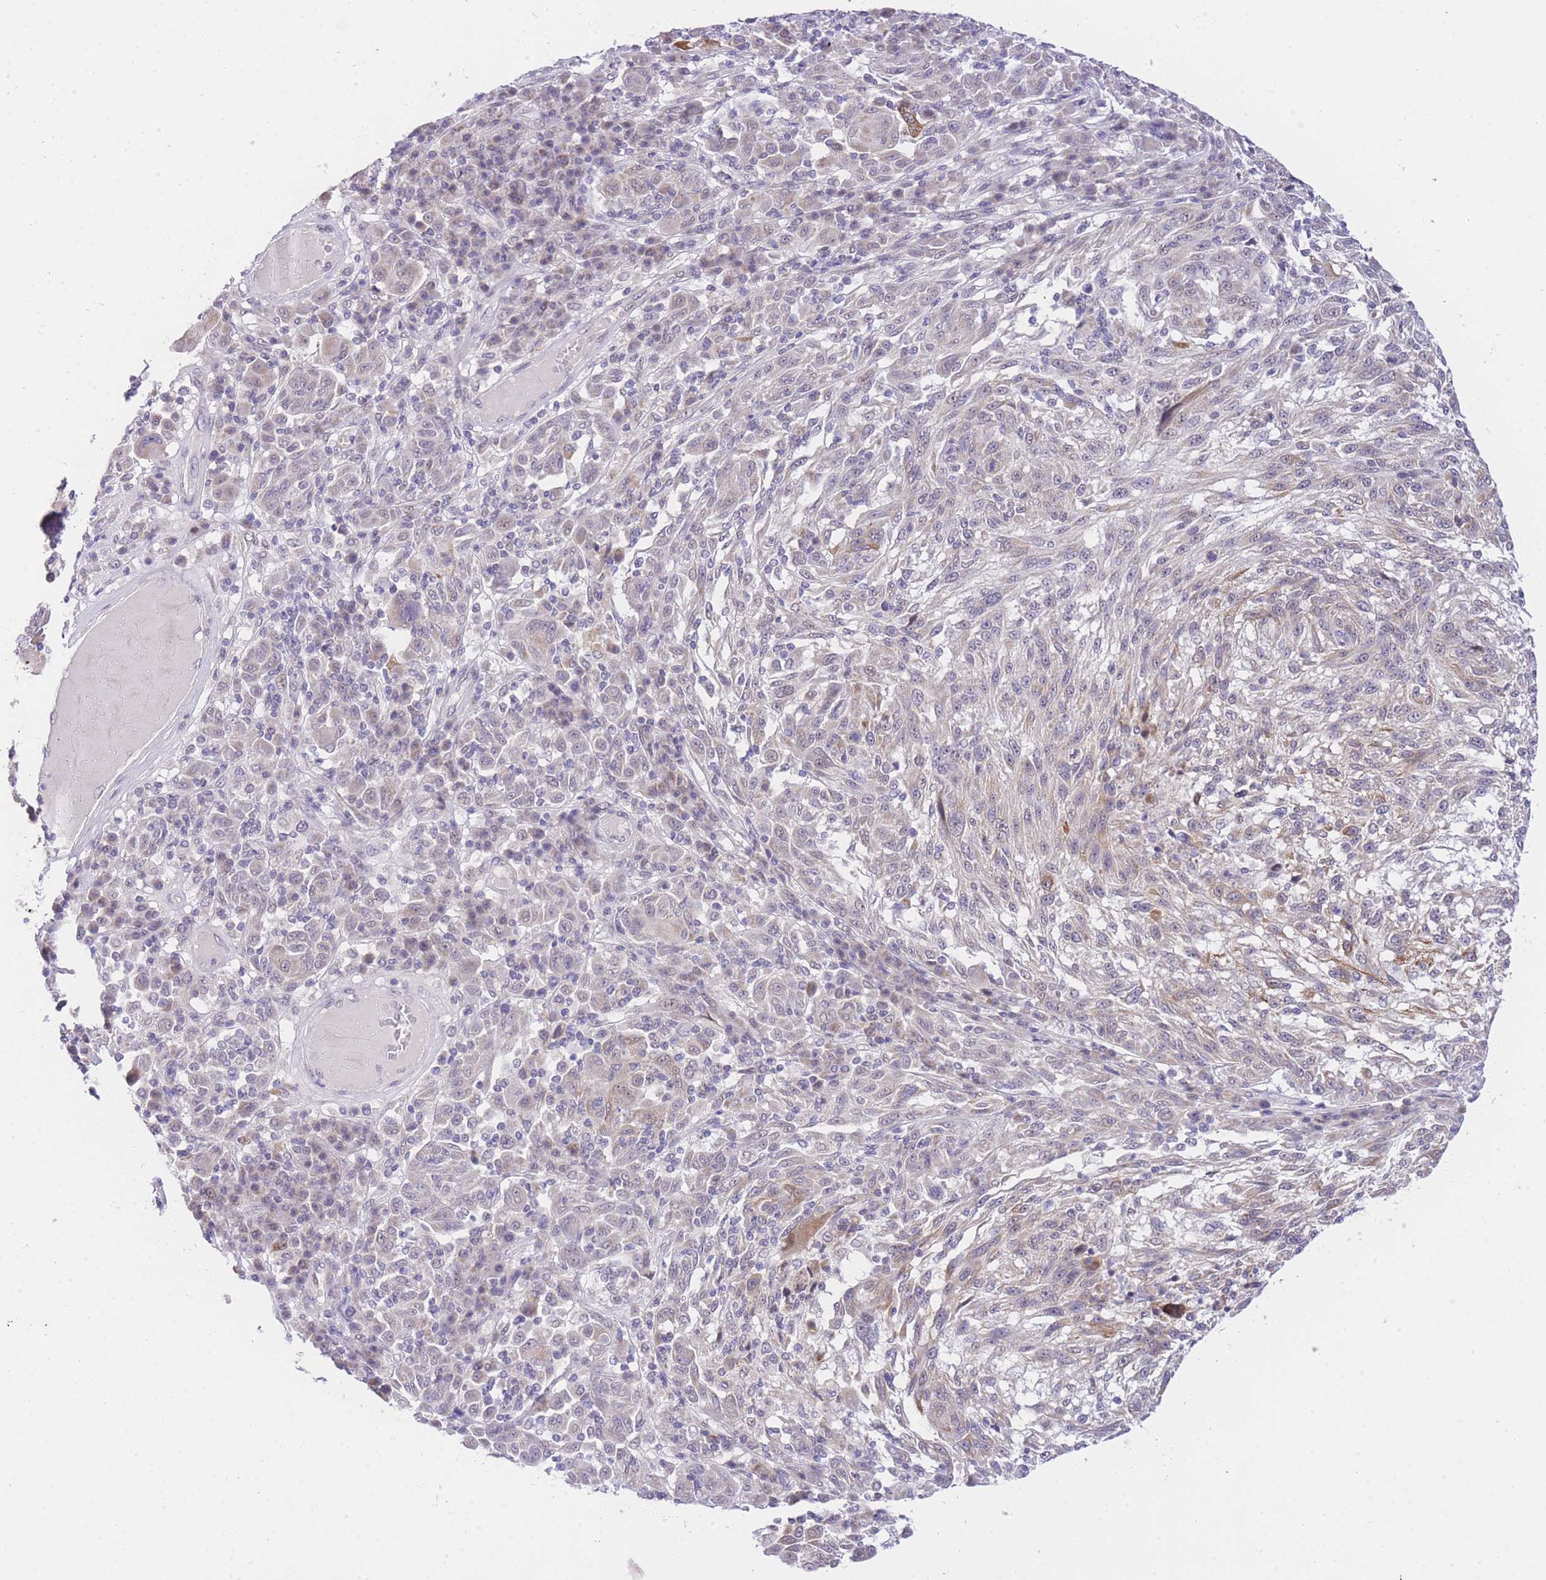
{"staining": {"intensity": "moderate", "quantity": "<25%", "location": "cytoplasmic/membranous"}, "tissue": "melanoma", "cell_type": "Tumor cells", "image_type": "cancer", "snomed": [{"axis": "morphology", "description": "Malignant melanoma, NOS"}, {"axis": "topography", "description": "Skin"}], "caption": "Malignant melanoma stained with a brown dye reveals moderate cytoplasmic/membranous positive staining in approximately <25% of tumor cells.", "gene": "UBXN7", "patient": {"sex": "male", "age": 53}}